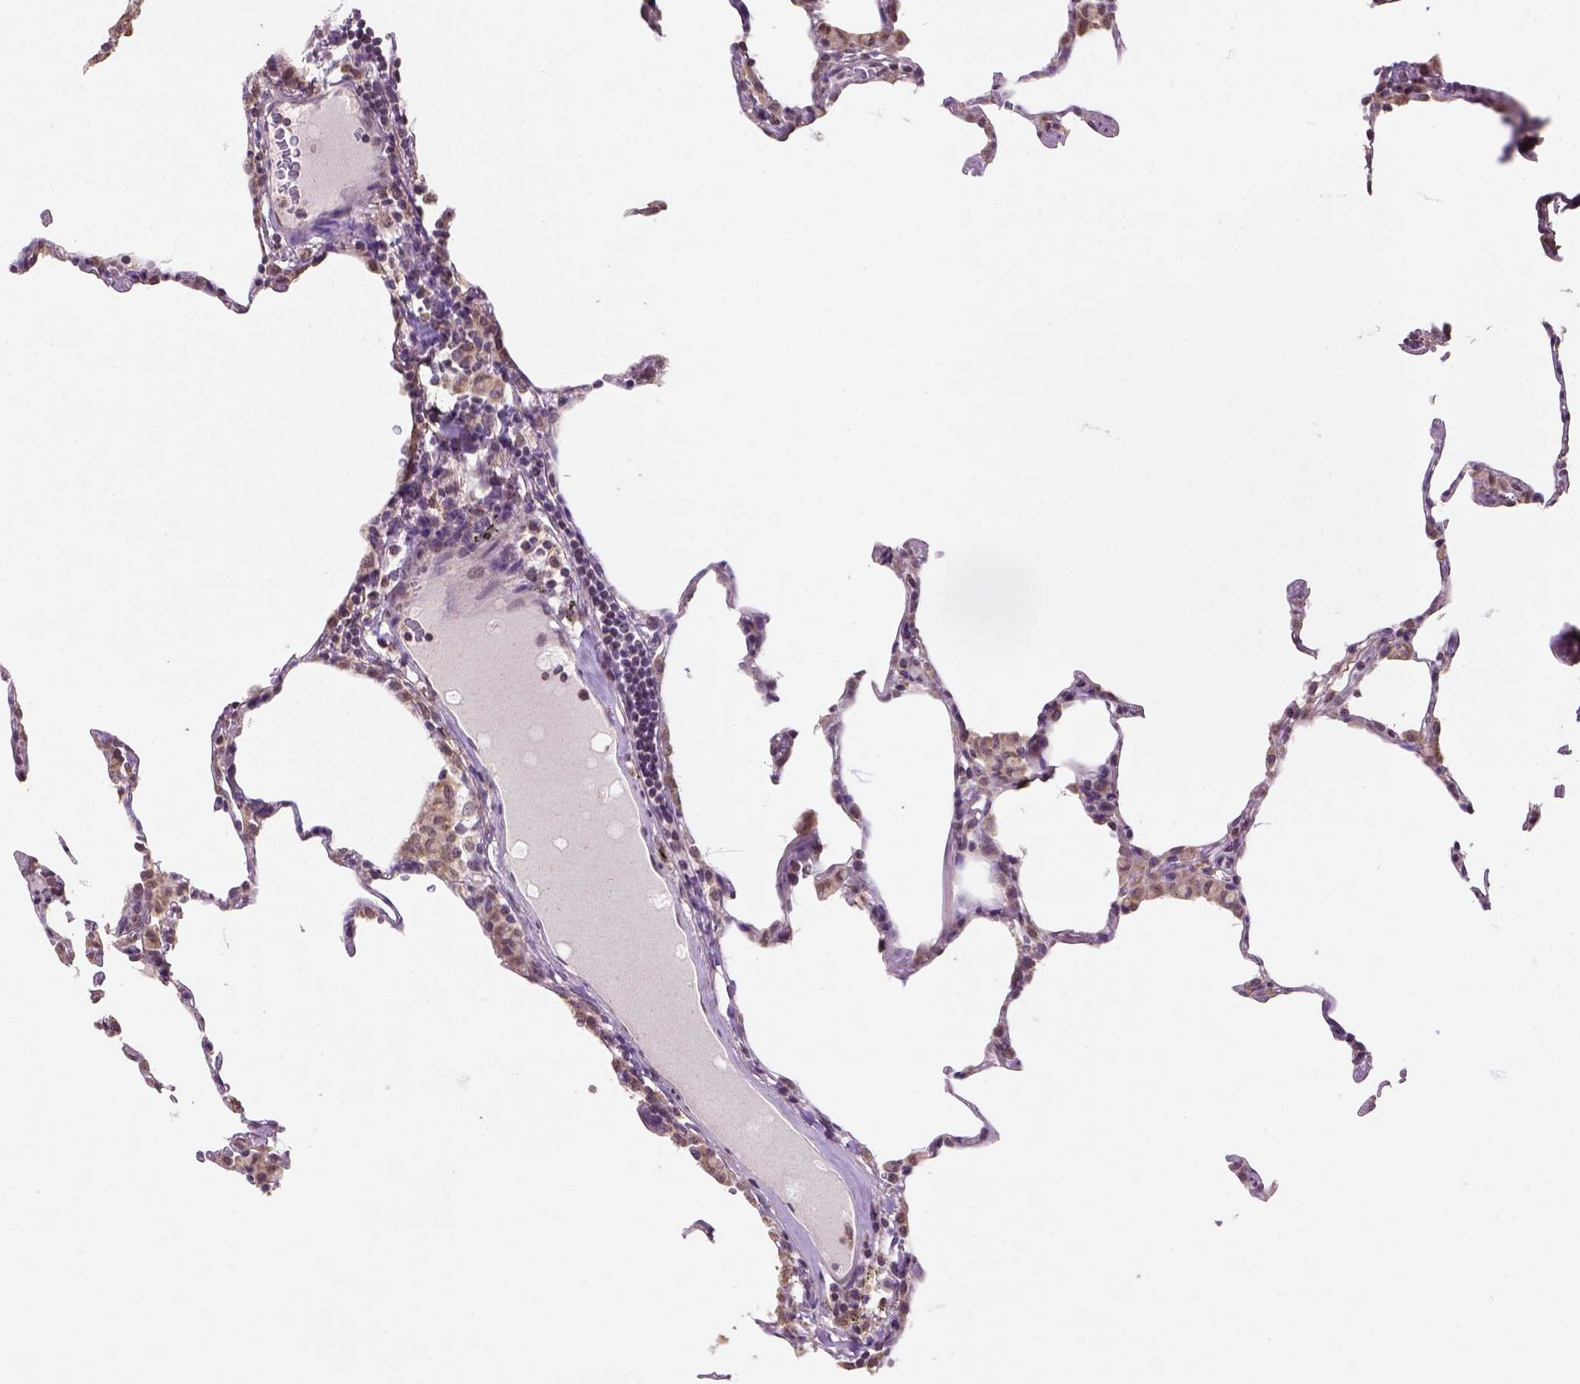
{"staining": {"intensity": "weak", "quantity": ">75%", "location": "cytoplasmic/membranous"}, "tissue": "lung", "cell_type": "Alveolar cells", "image_type": "normal", "snomed": [{"axis": "morphology", "description": "Normal tissue, NOS"}, {"axis": "topography", "description": "Lung"}], "caption": "Unremarkable lung displays weak cytoplasmic/membranous staining in about >75% of alveolar cells, visualized by immunohistochemistry.", "gene": "NUDT10", "patient": {"sex": "female", "age": 57}}